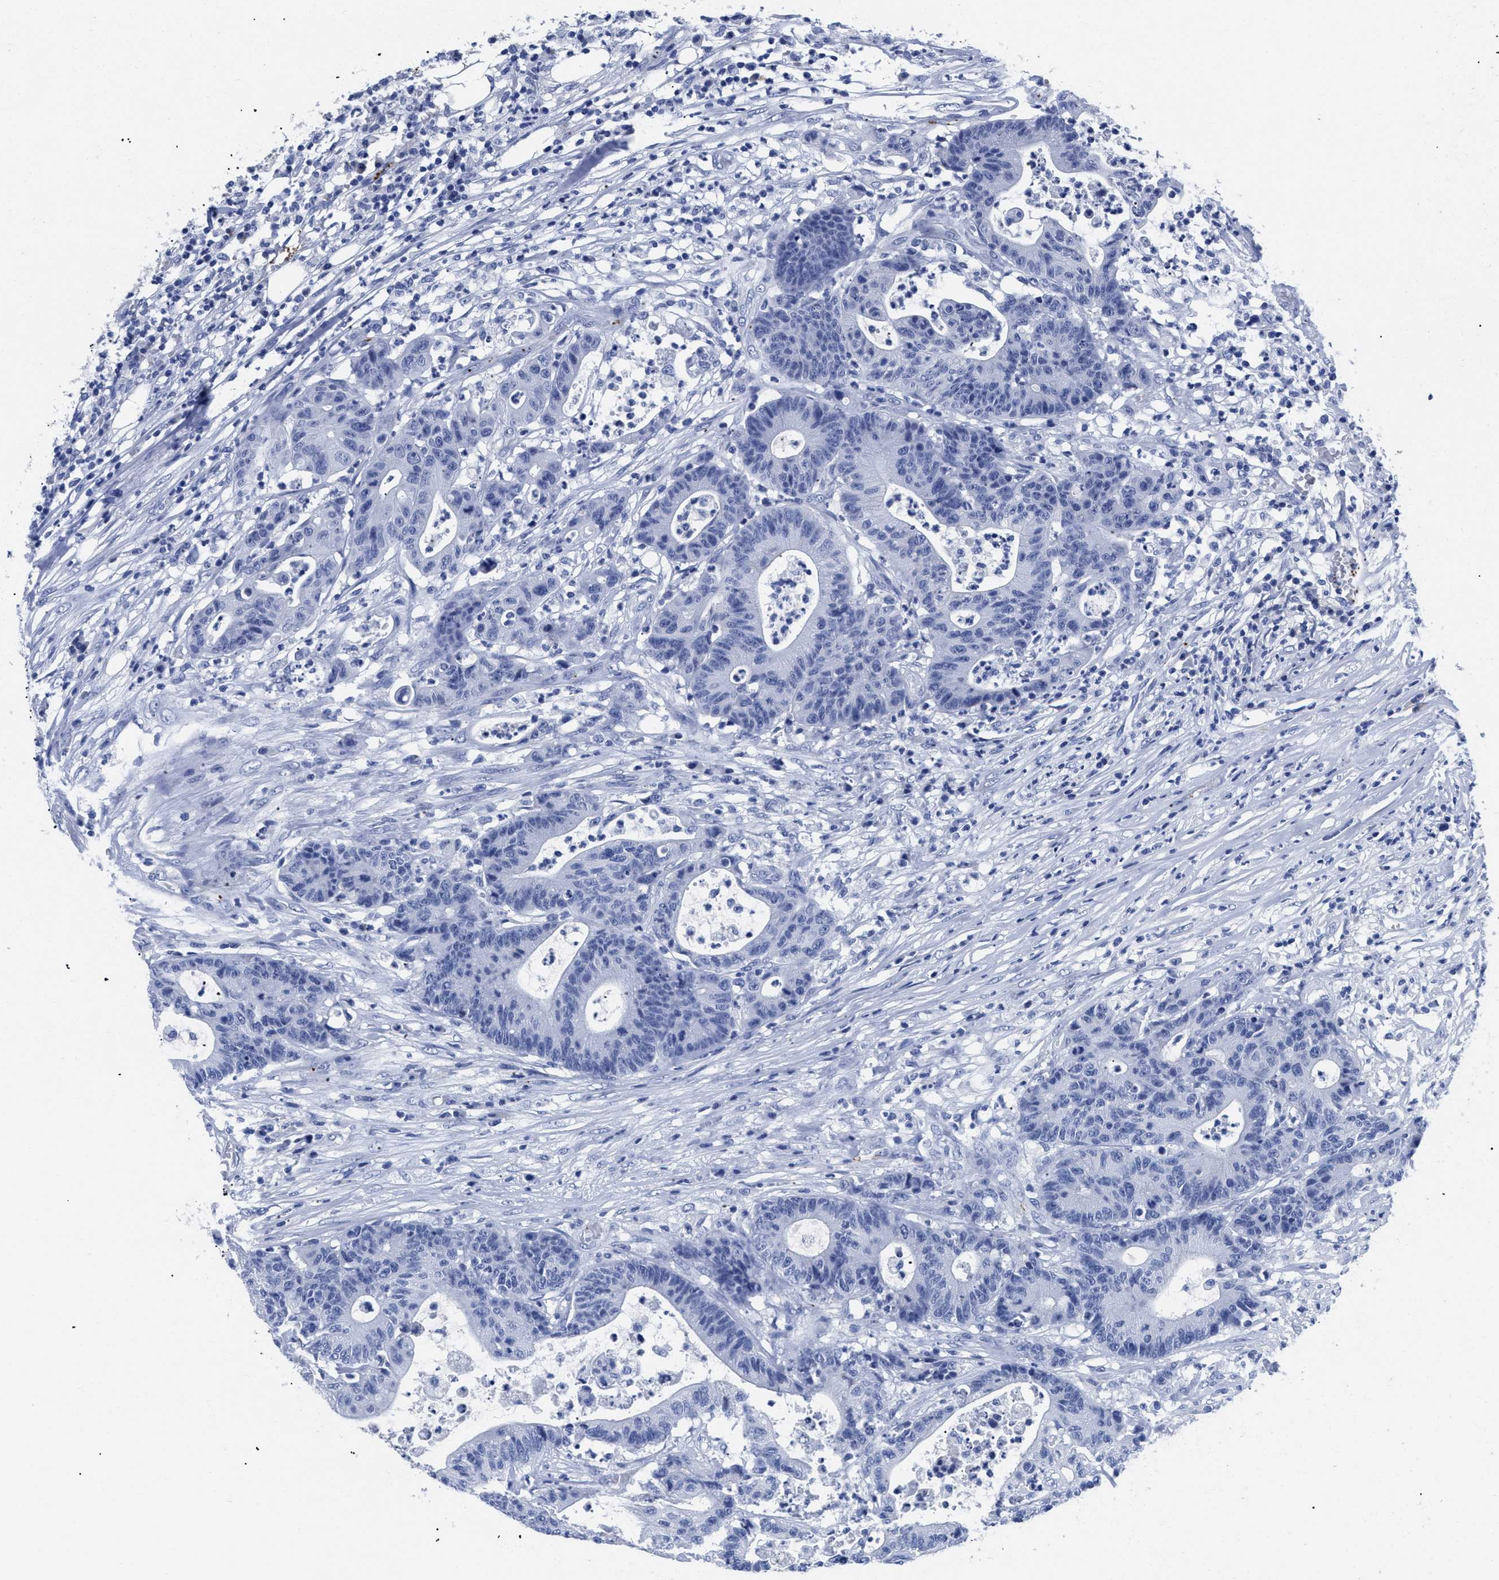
{"staining": {"intensity": "negative", "quantity": "none", "location": "none"}, "tissue": "colorectal cancer", "cell_type": "Tumor cells", "image_type": "cancer", "snomed": [{"axis": "morphology", "description": "Adenocarcinoma, NOS"}, {"axis": "topography", "description": "Colon"}], "caption": "Immunohistochemistry (IHC) micrograph of human colorectal cancer (adenocarcinoma) stained for a protein (brown), which reveals no expression in tumor cells. The staining is performed using DAB (3,3'-diaminobenzidine) brown chromogen with nuclei counter-stained in using hematoxylin.", "gene": "TREML1", "patient": {"sex": "female", "age": 84}}